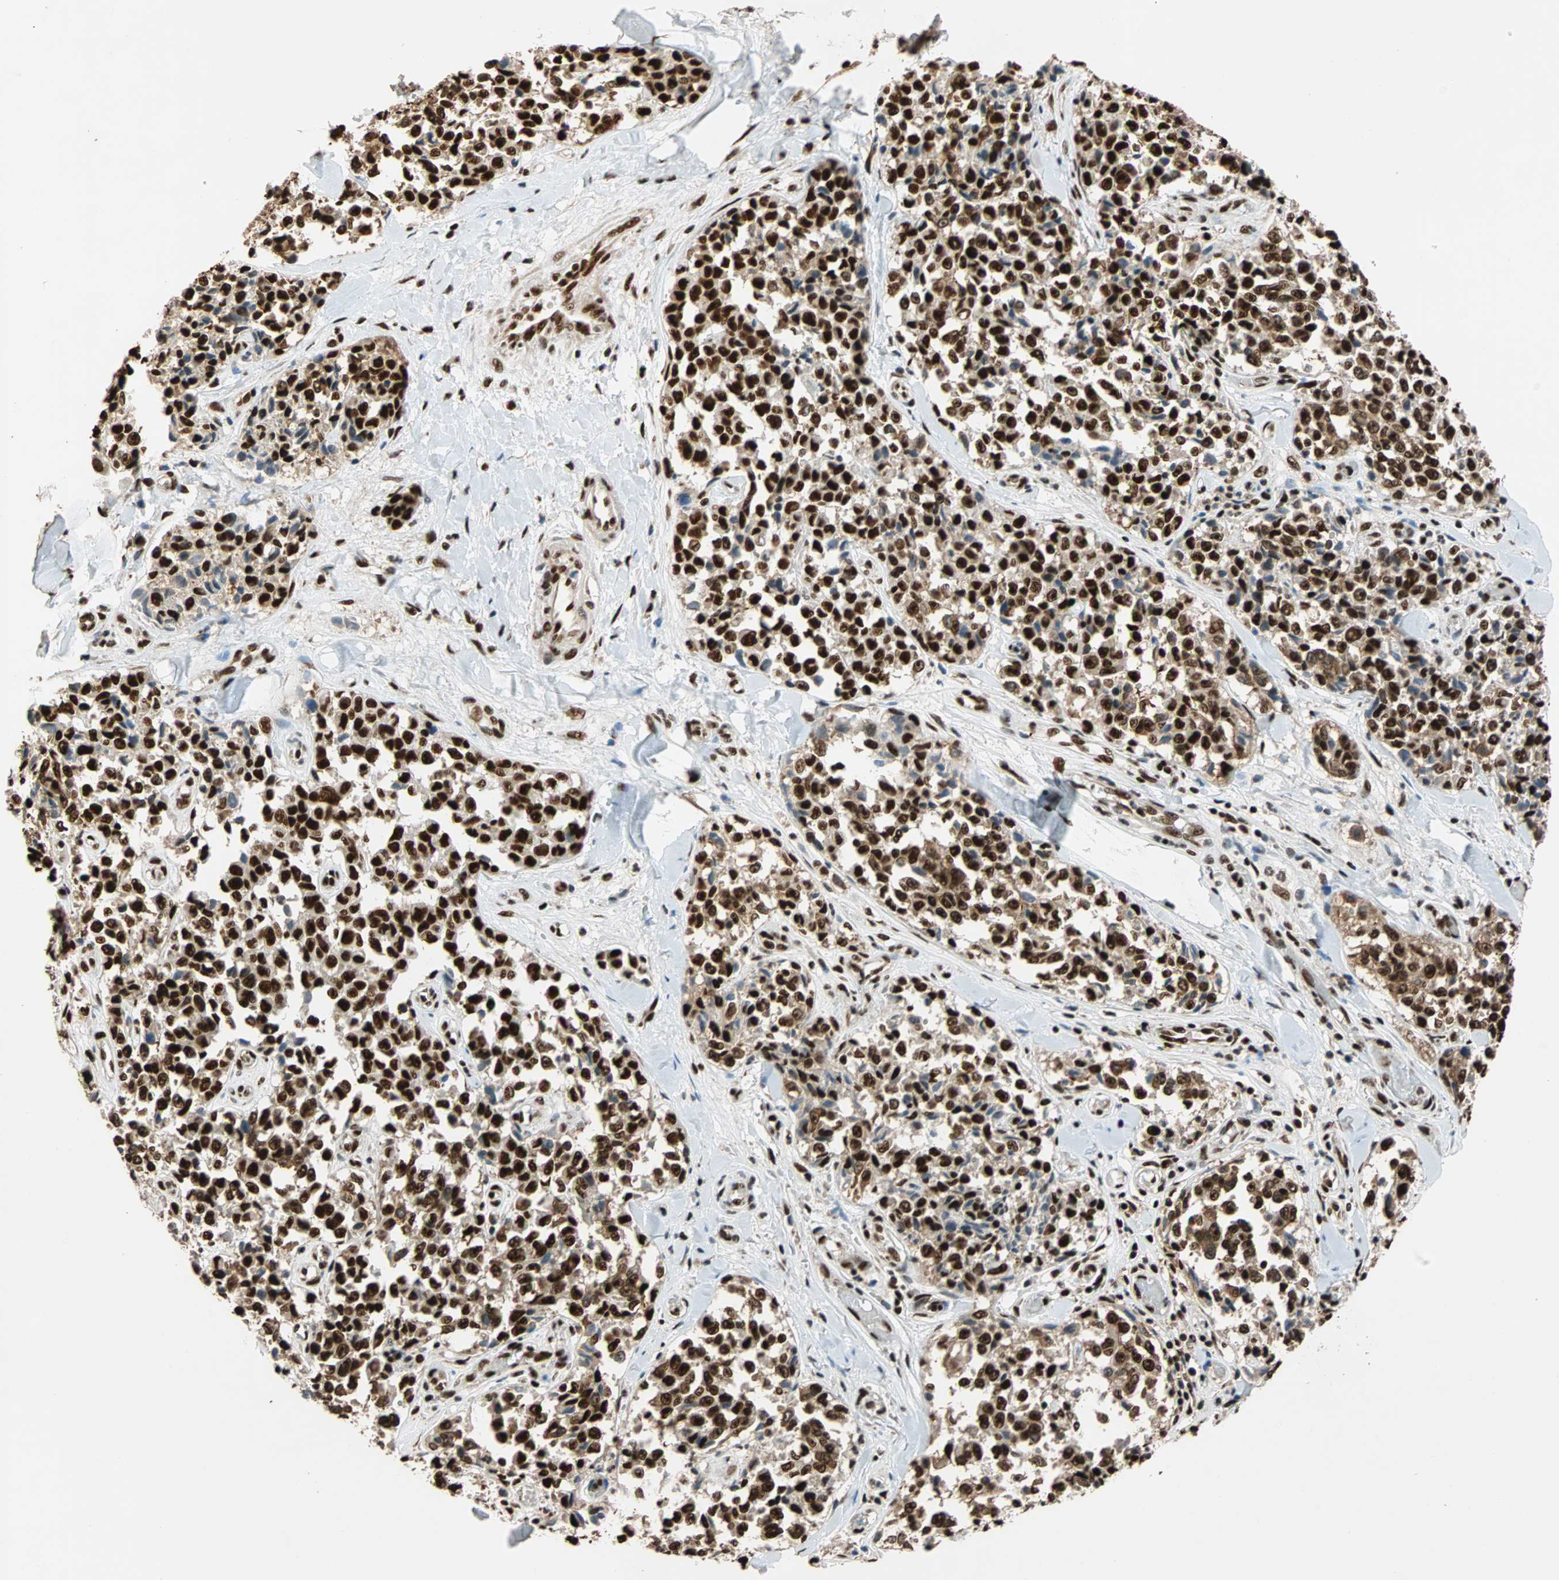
{"staining": {"intensity": "strong", "quantity": ">75%", "location": "nuclear"}, "tissue": "melanoma", "cell_type": "Tumor cells", "image_type": "cancer", "snomed": [{"axis": "morphology", "description": "Malignant melanoma, NOS"}, {"axis": "topography", "description": "Skin"}], "caption": "Immunohistochemistry of malignant melanoma shows high levels of strong nuclear staining in approximately >75% of tumor cells.", "gene": "ILF2", "patient": {"sex": "female", "age": 64}}